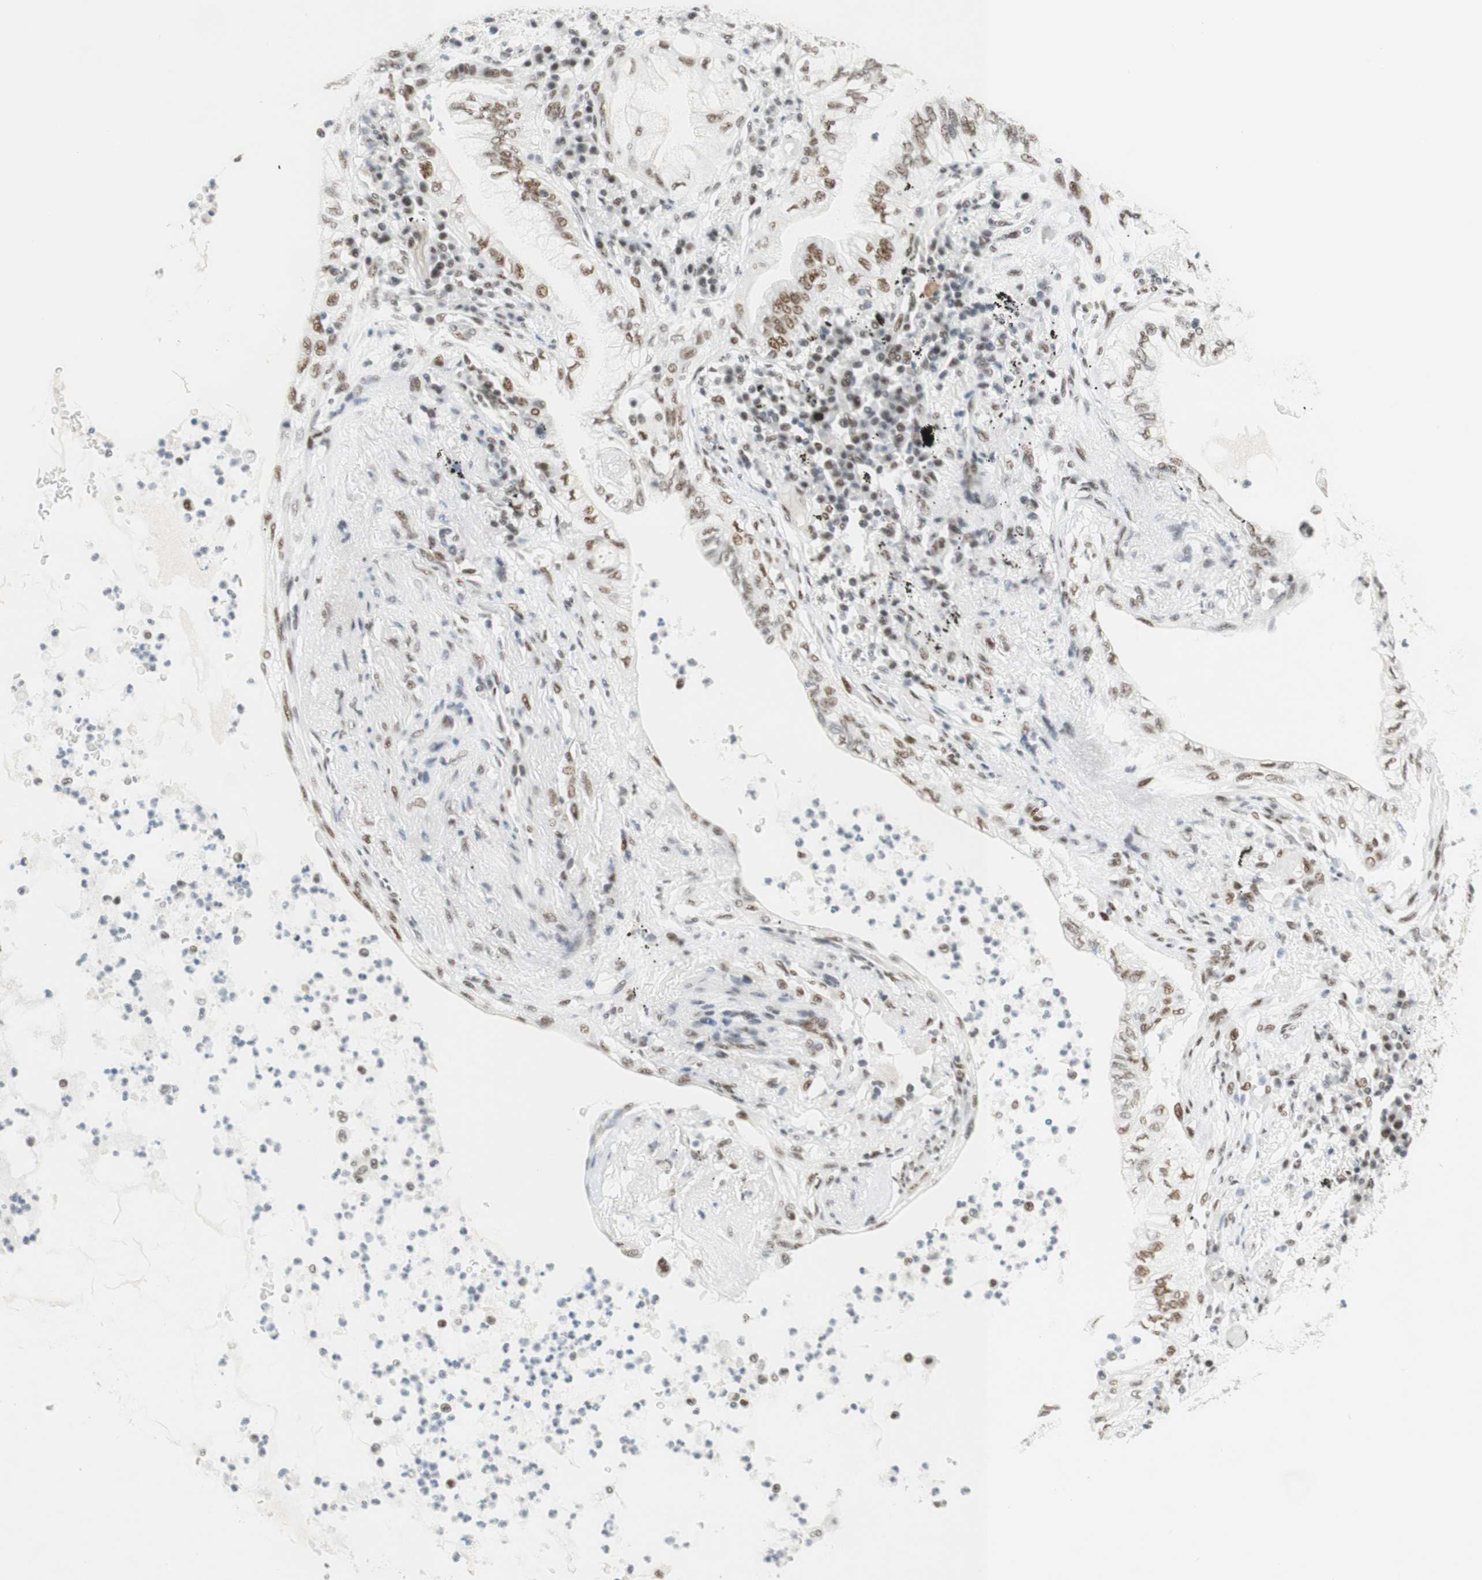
{"staining": {"intensity": "weak", "quantity": "<25%", "location": "nuclear"}, "tissue": "lung cancer", "cell_type": "Tumor cells", "image_type": "cancer", "snomed": [{"axis": "morphology", "description": "Normal tissue, NOS"}, {"axis": "morphology", "description": "Adenocarcinoma, NOS"}, {"axis": "topography", "description": "Bronchus"}, {"axis": "topography", "description": "Lung"}], "caption": "A photomicrograph of lung adenocarcinoma stained for a protein reveals no brown staining in tumor cells.", "gene": "RNF20", "patient": {"sex": "female", "age": 70}}